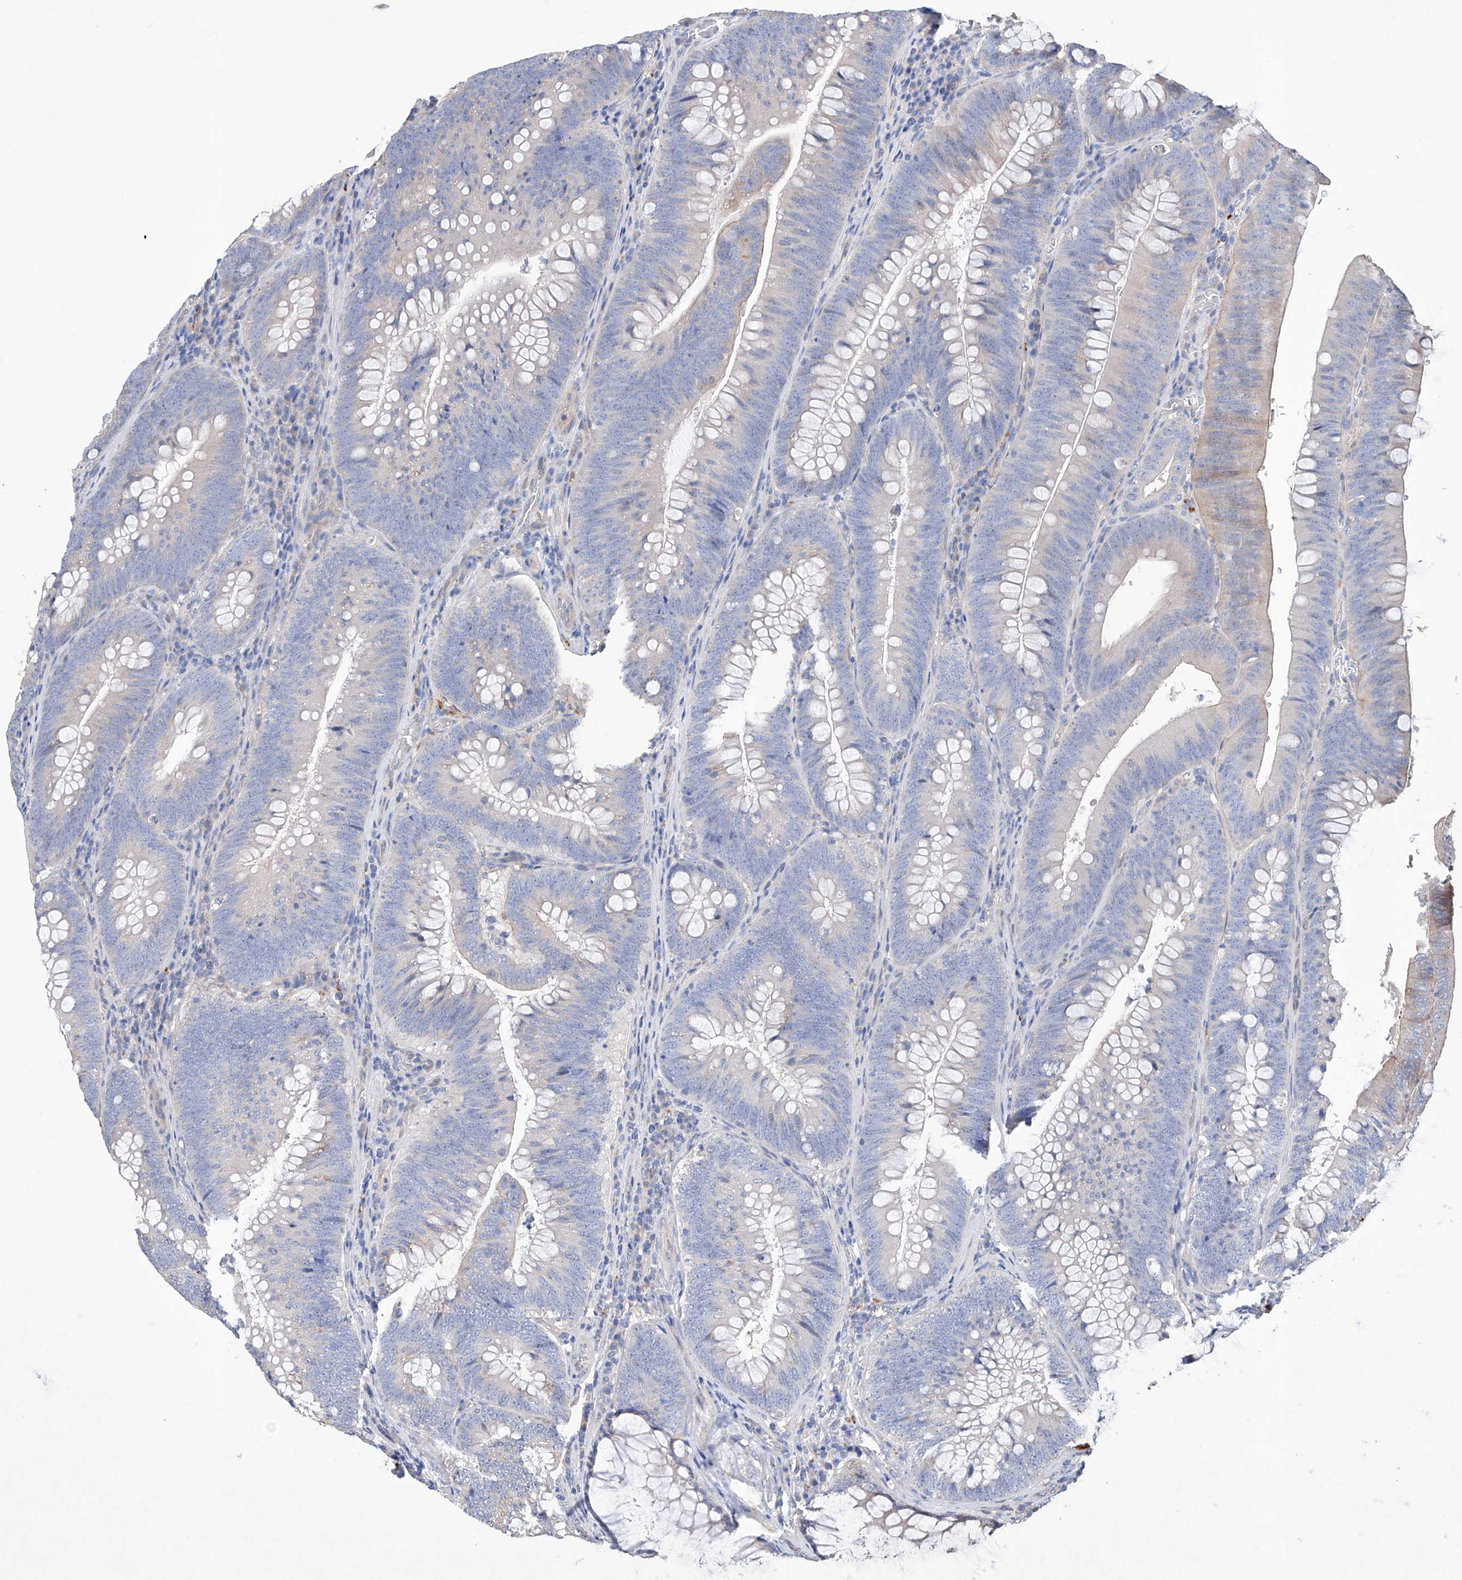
{"staining": {"intensity": "moderate", "quantity": "<25%", "location": "cytoplasmic/membranous"}, "tissue": "colorectal cancer", "cell_type": "Tumor cells", "image_type": "cancer", "snomed": [{"axis": "morphology", "description": "Normal tissue, NOS"}, {"axis": "topography", "description": "Colon"}], "caption": "Brown immunohistochemical staining in human colorectal cancer exhibits moderate cytoplasmic/membranous positivity in approximately <25% of tumor cells.", "gene": "AFG1L", "patient": {"sex": "female", "age": 82}}